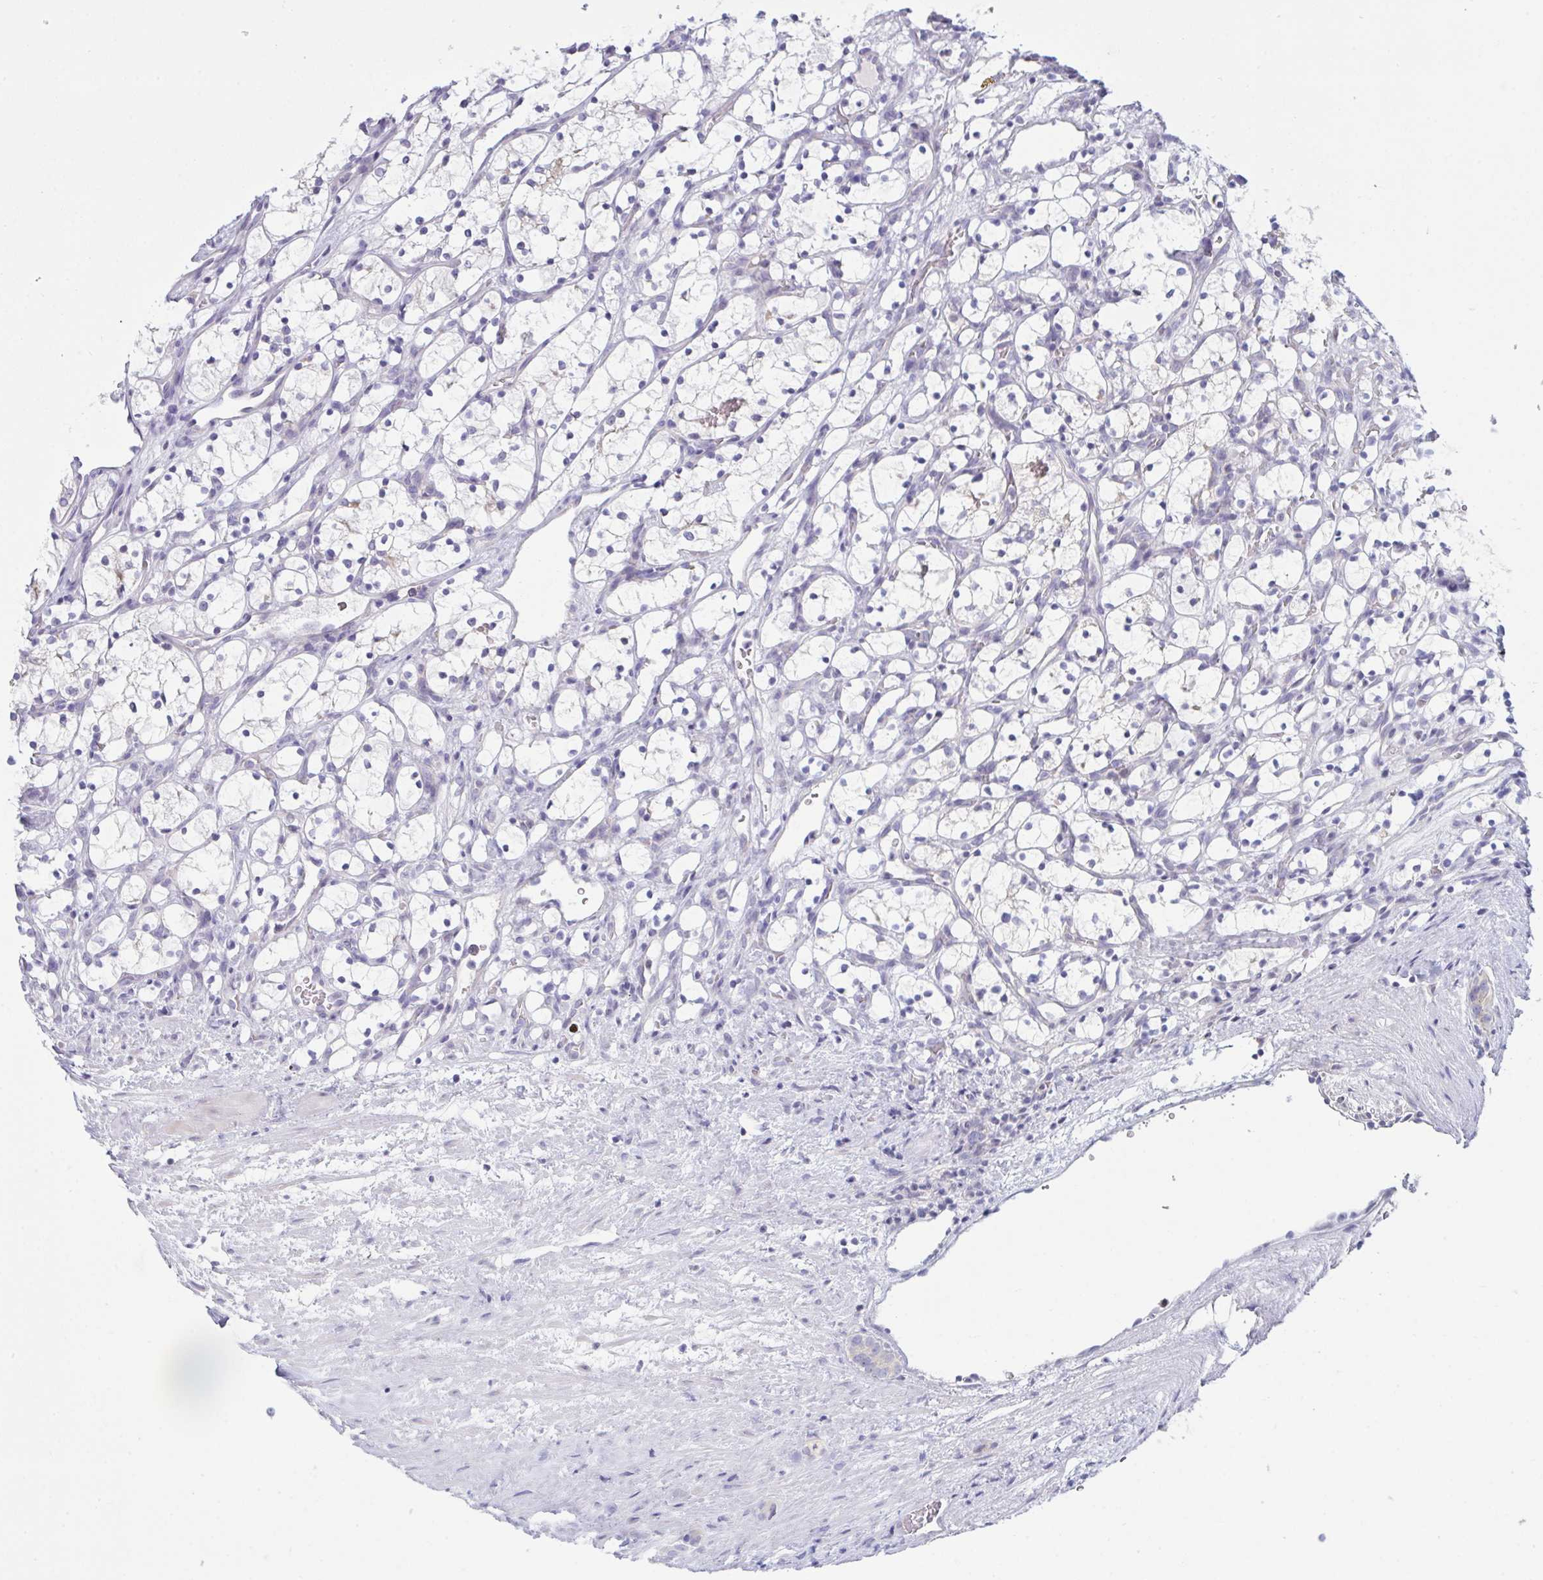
{"staining": {"intensity": "negative", "quantity": "none", "location": "none"}, "tissue": "renal cancer", "cell_type": "Tumor cells", "image_type": "cancer", "snomed": [{"axis": "morphology", "description": "Adenocarcinoma, NOS"}, {"axis": "topography", "description": "Kidney"}], "caption": "IHC histopathology image of renal cancer (adenocarcinoma) stained for a protein (brown), which demonstrates no expression in tumor cells.", "gene": "NAA30", "patient": {"sex": "female", "age": 69}}